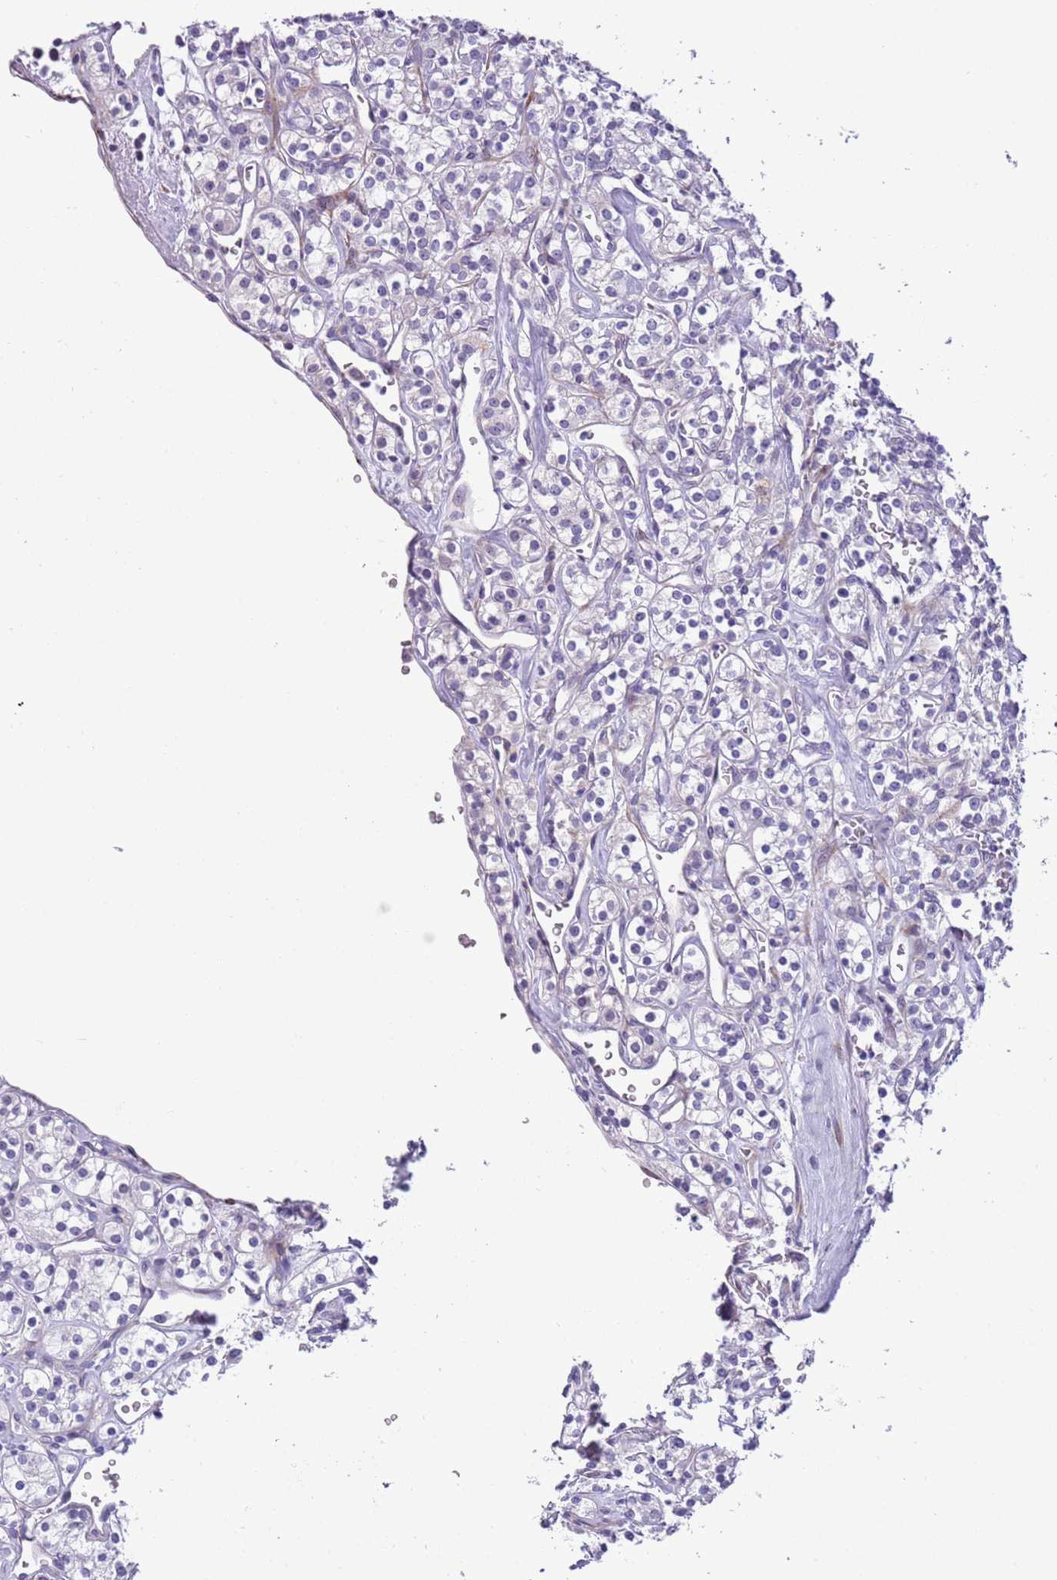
{"staining": {"intensity": "negative", "quantity": "none", "location": "none"}, "tissue": "renal cancer", "cell_type": "Tumor cells", "image_type": "cancer", "snomed": [{"axis": "morphology", "description": "Adenocarcinoma, NOS"}, {"axis": "topography", "description": "Kidney"}], "caption": "Renal cancer (adenocarcinoma) stained for a protein using IHC displays no positivity tumor cells.", "gene": "MRPL32", "patient": {"sex": "male", "age": 77}}